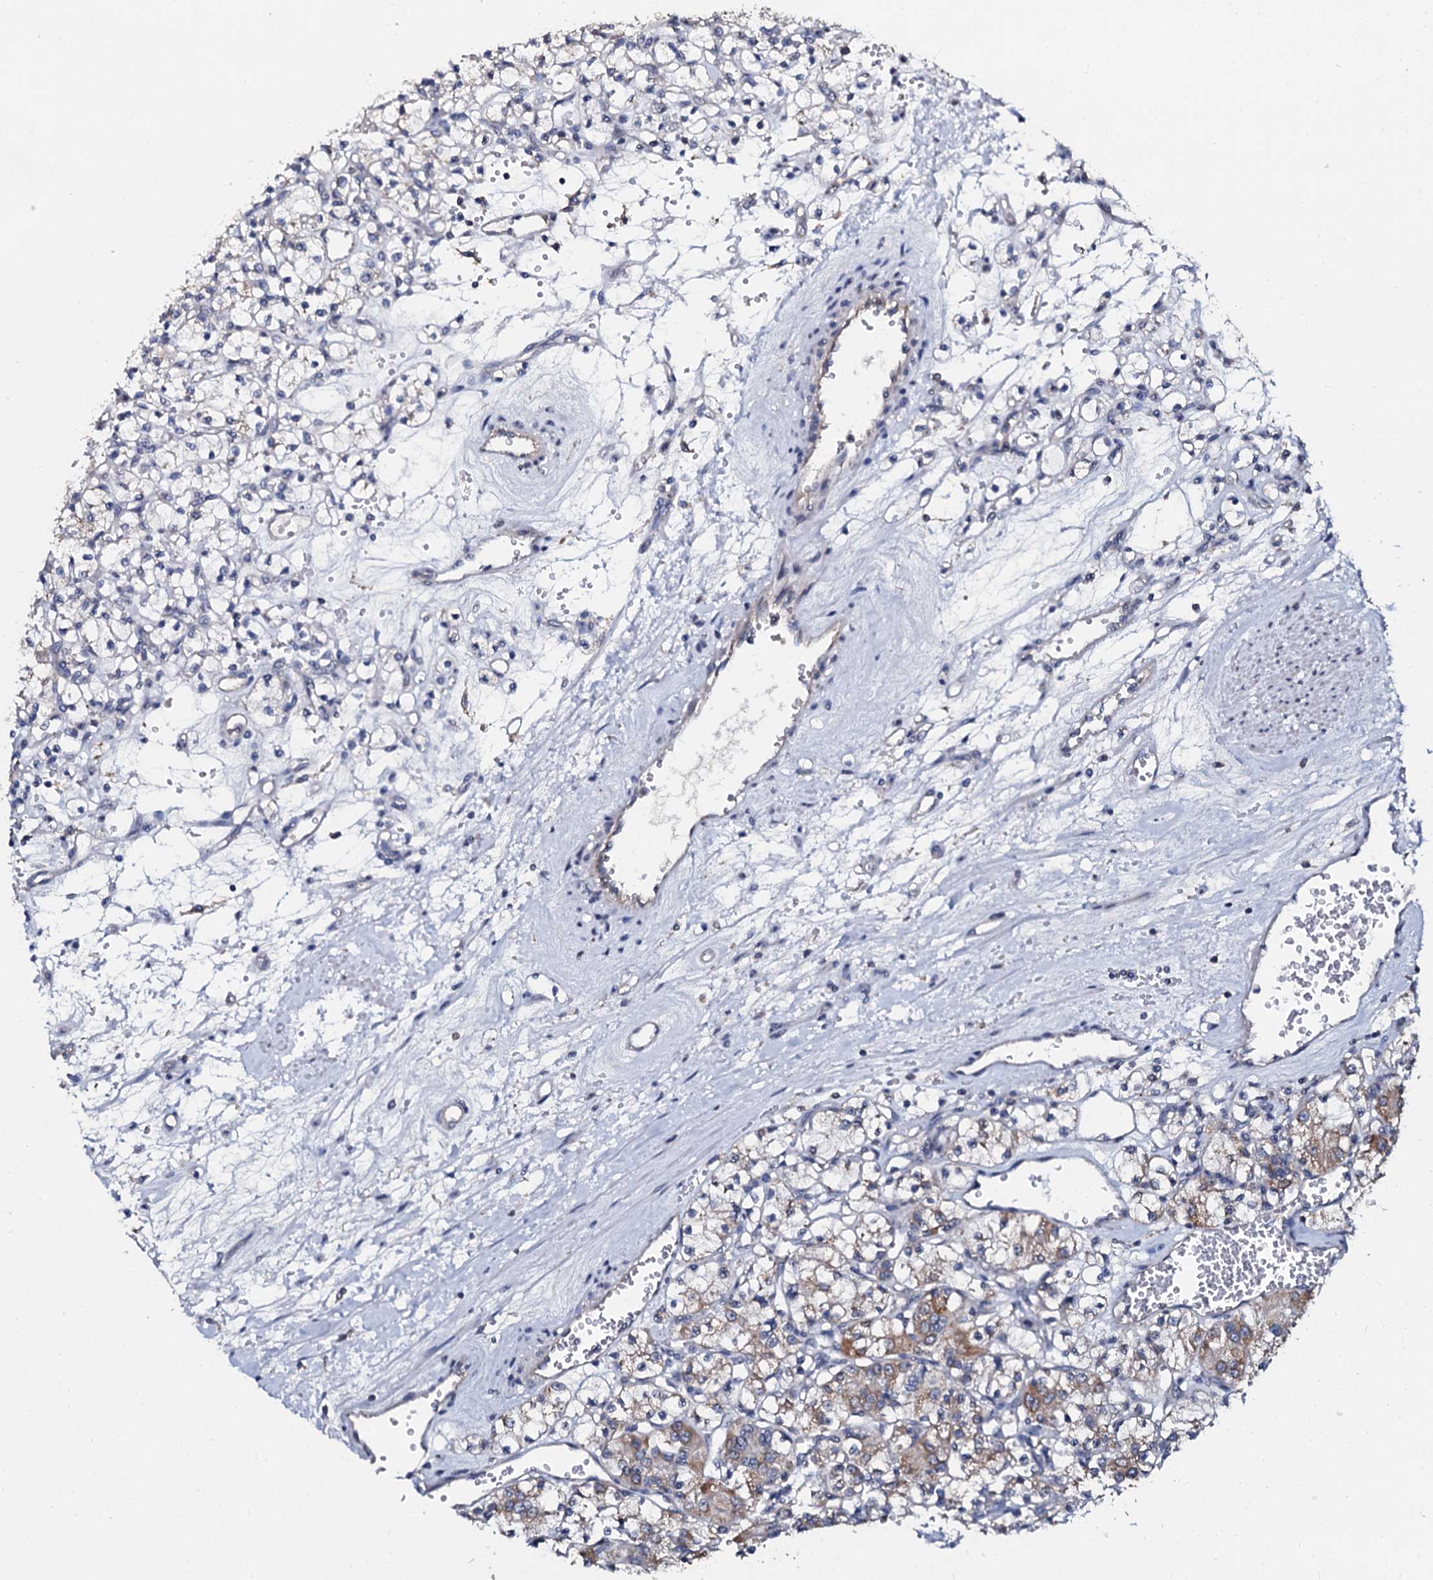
{"staining": {"intensity": "moderate", "quantity": "25%-75%", "location": "cytoplasmic/membranous"}, "tissue": "renal cancer", "cell_type": "Tumor cells", "image_type": "cancer", "snomed": [{"axis": "morphology", "description": "Adenocarcinoma, NOS"}, {"axis": "topography", "description": "Kidney"}], "caption": "Immunohistochemical staining of human adenocarcinoma (renal) shows moderate cytoplasmic/membranous protein positivity in about 25%-75% of tumor cells. (DAB (3,3'-diaminobenzidine) = brown stain, brightfield microscopy at high magnification).", "gene": "SLC37A4", "patient": {"sex": "female", "age": 59}}